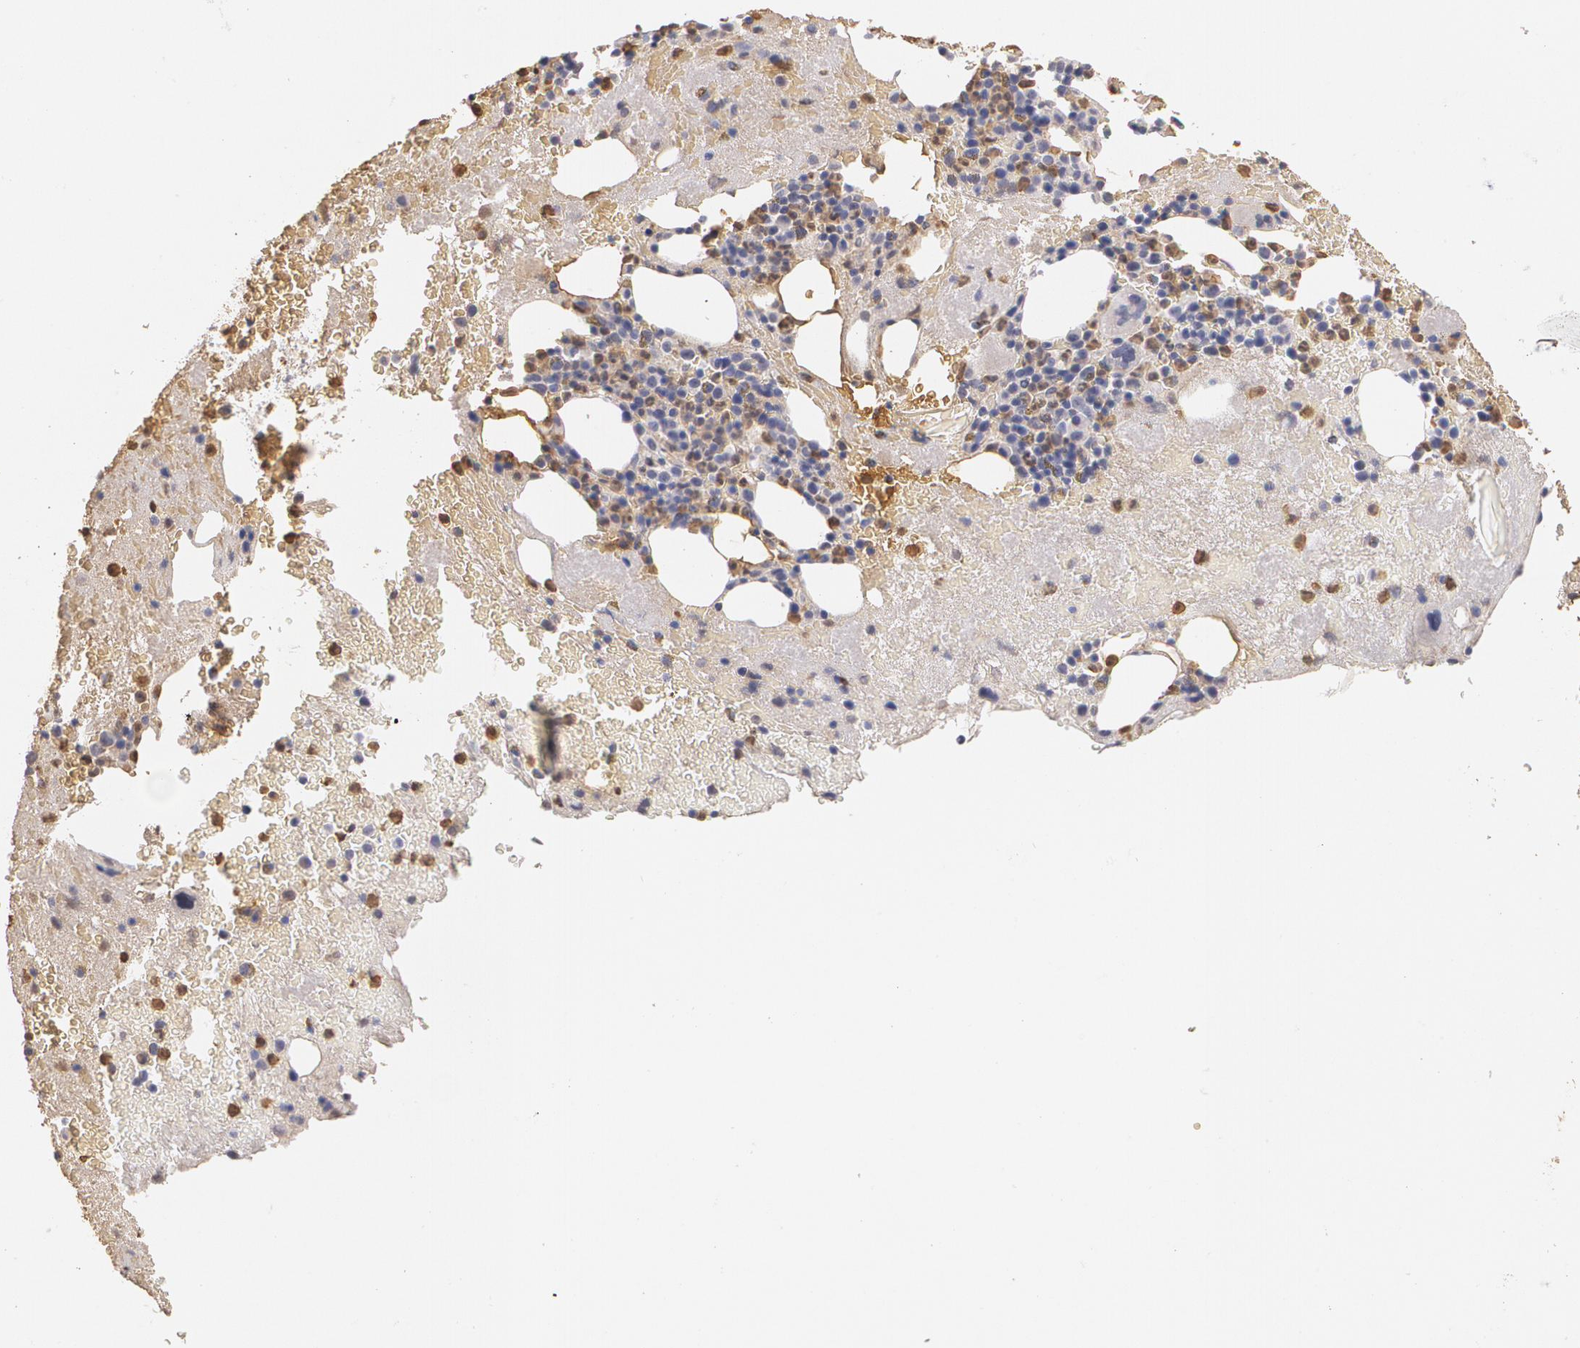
{"staining": {"intensity": "moderate", "quantity": "<25%", "location": "cytoplasmic/membranous"}, "tissue": "bone marrow", "cell_type": "Hematopoietic cells", "image_type": "normal", "snomed": [{"axis": "morphology", "description": "Normal tissue, NOS"}, {"axis": "topography", "description": "Bone marrow"}], "caption": "Immunohistochemical staining of unremarkable human bone marrow demonstrates <25% levels of moderate cytoplasmic/membranous protein staining in about <25% of hematopoietic cells.", "gene": "PTS", "patient": {"sex": "male", "age": 76}}